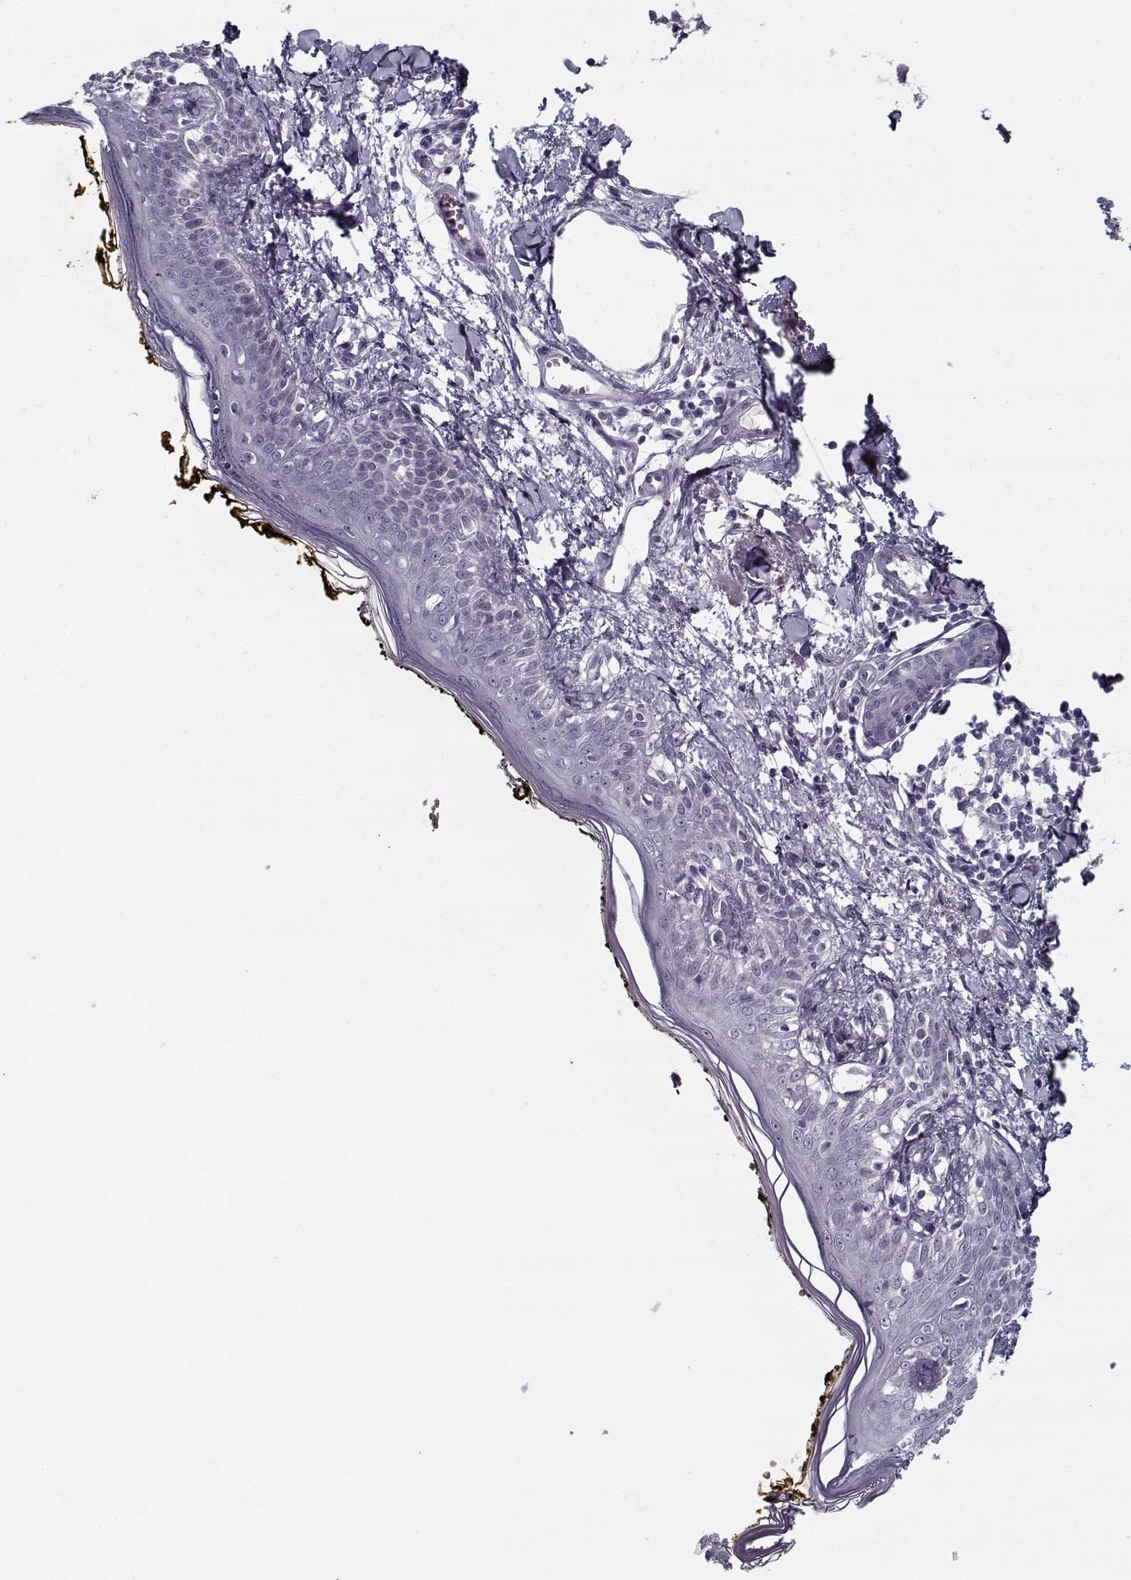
{"staining": {"intensity": "negative", "quantity": "none", "location": "none"}, "tissue": "skin", "cell_type": "Fibroblasts", "image_type": "normal", "snomed": [{"axis": "morphology", "description": "Normal tissue, NOS"}, {"axis": "topography", "description": "Skin"}], "caption": "The photomicrograph exhibits no staining of fibroblasts in unremarkable skin.", "gene": "SPACA9", "patient": {"sex": "male", "age": 76}}